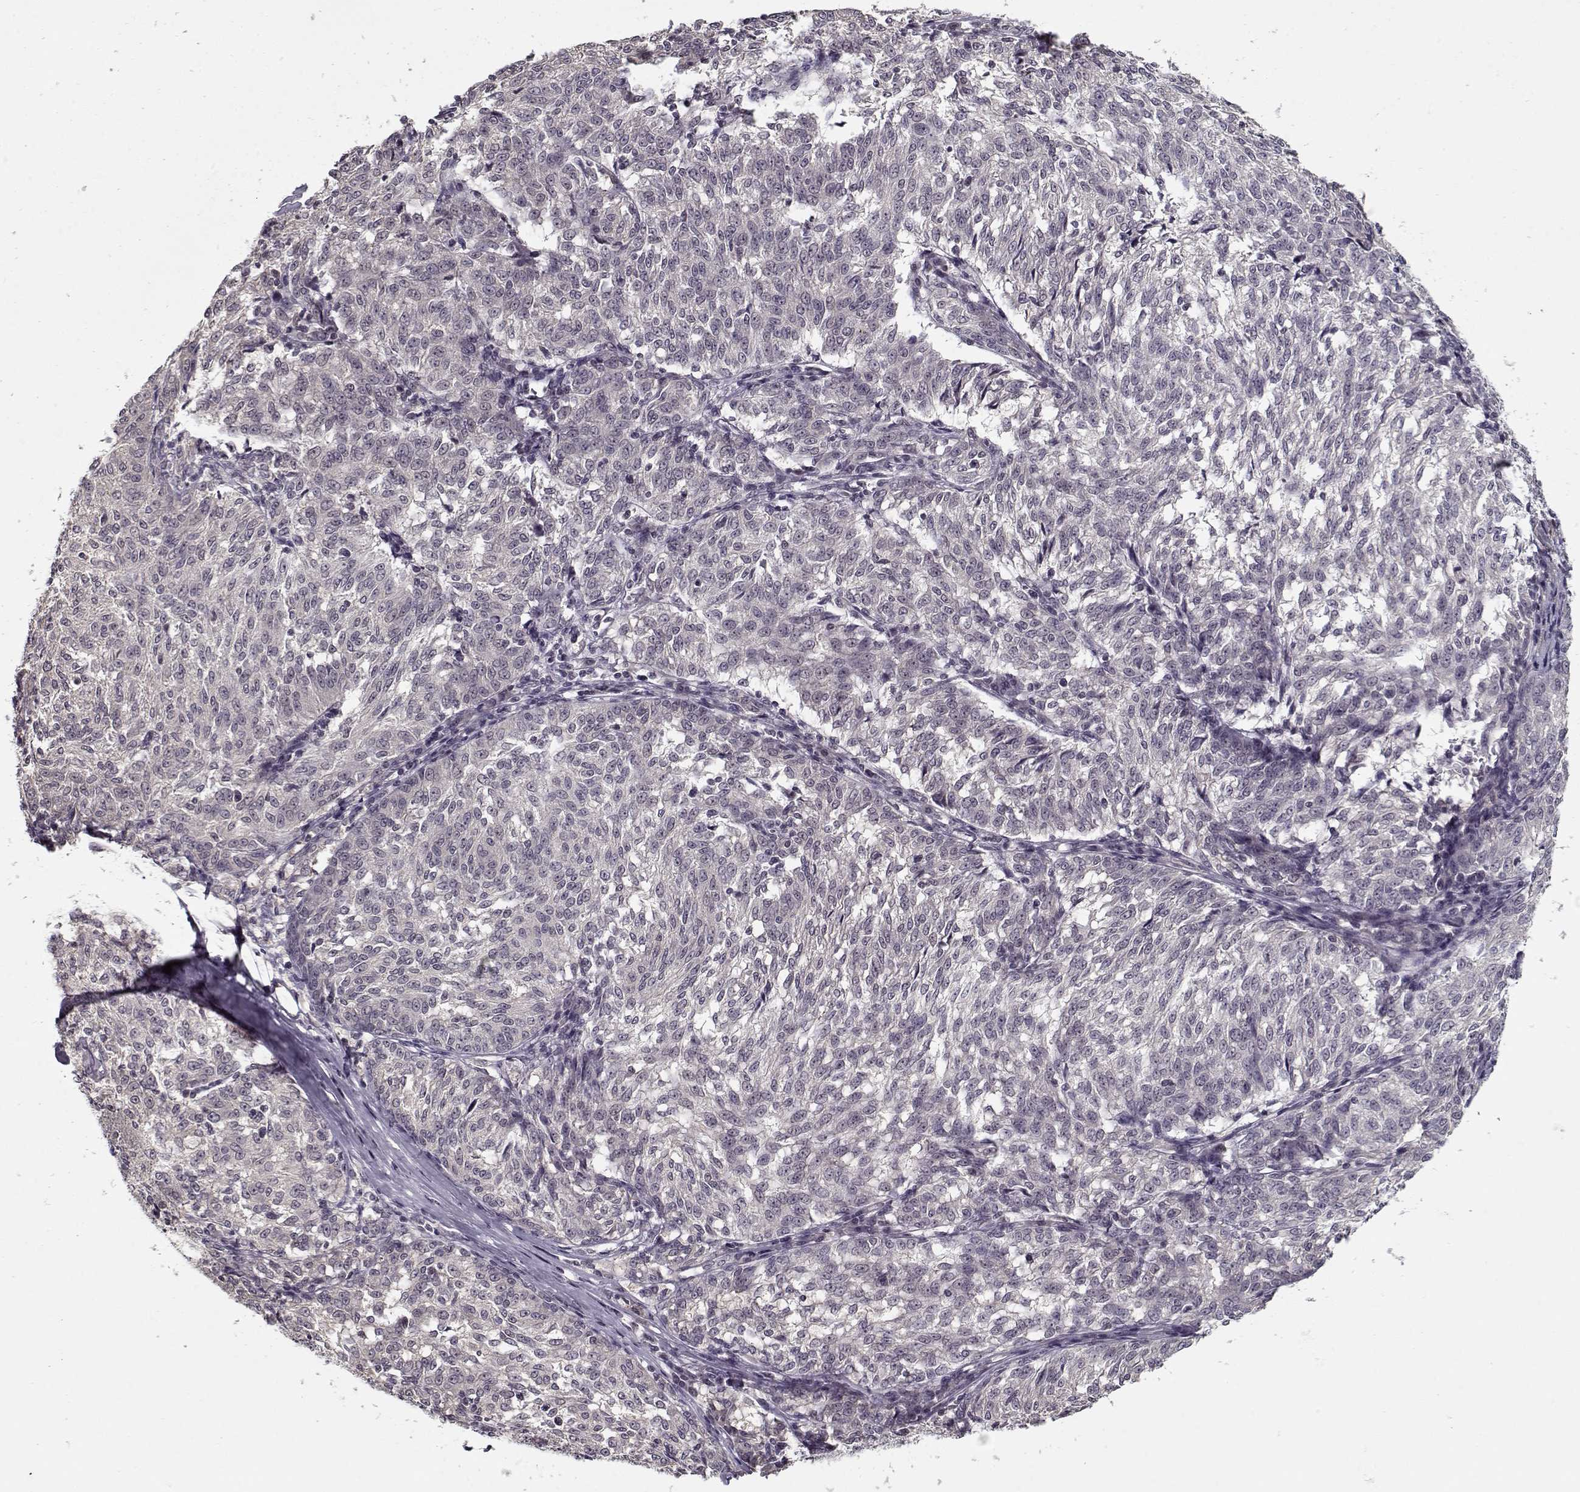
{"staining": {"intensity": "negative", "quantity": "none", "location": "none"}, "tissue": "melanoma", "cell_type": "Tumor cells", "image_type": "cancer", "snomed": [{"axis": "morphology", "description": "Malignant melanoma, NOS"}, {"axis": "topography", "description": "Skin"}], "caption": "Immunohistochemistry (IHC) of human melanoma exhibits no expression in tumor cells. (Immunohistochemistry, brightfield microscopy, high magnification).", "gene": "TESPA1", "patient": {"sex": "female", "age": 72}}